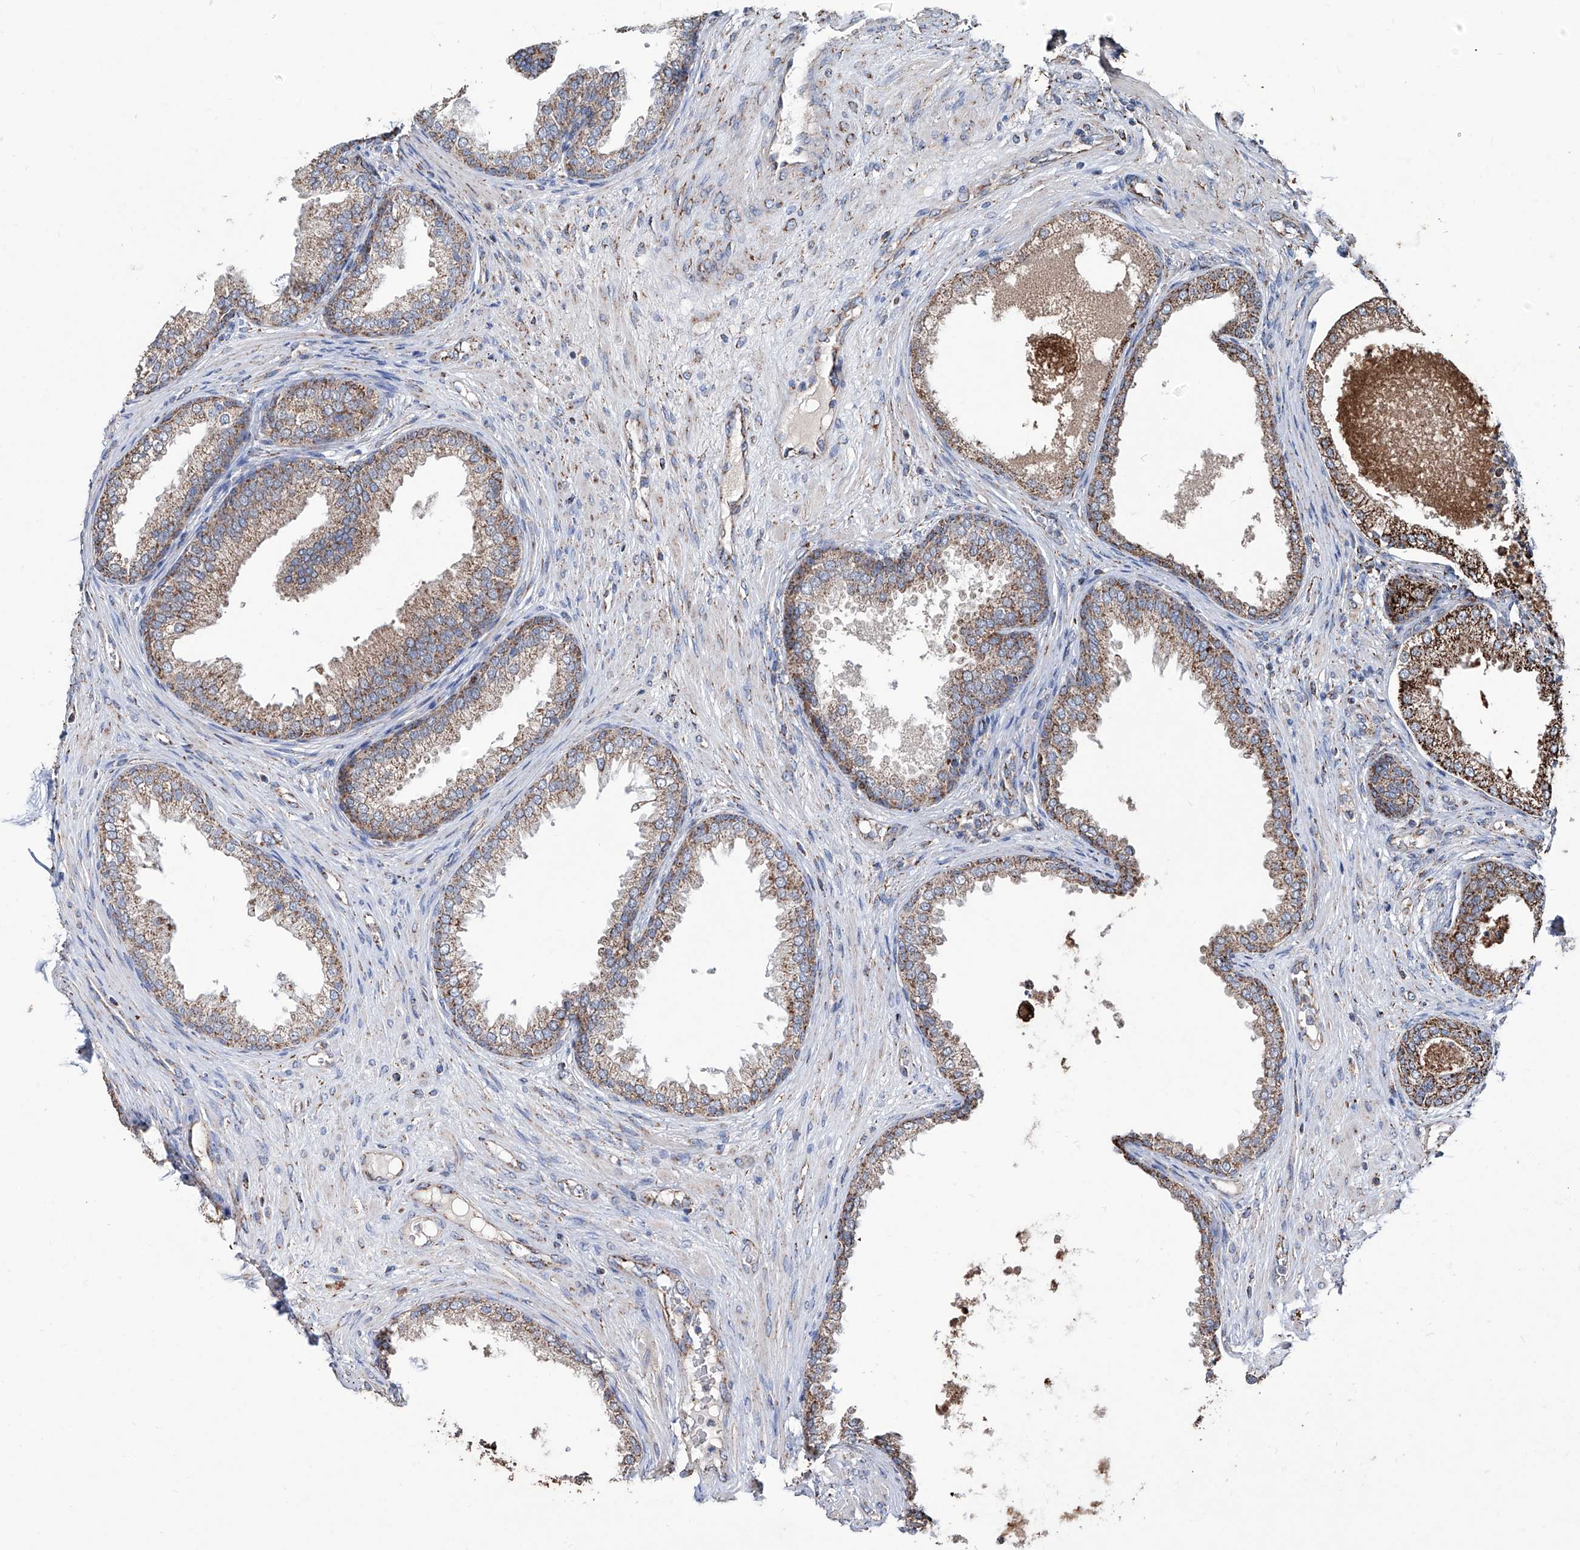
{"staining": {"intensity": "moderate", "quantity": ">75%", "location": "cytoplasmic/membranous"}, "tissue": "prostate", "cell_type": "Glandular cells", "image_type": "normal", "snomed": [{"axis": "morphology", "description": "Normal tissue, NOS"}, {"axis": "topography", "description": "Prostate"}], "caption": "Immunohistochemistry (DAB) staining of normal prostate reveals moderate cytoplasmic/membranous protein expression in about >75% of glandular cells.", "gene": "NHS", "patient": {"sex": "male", "age": 76}}